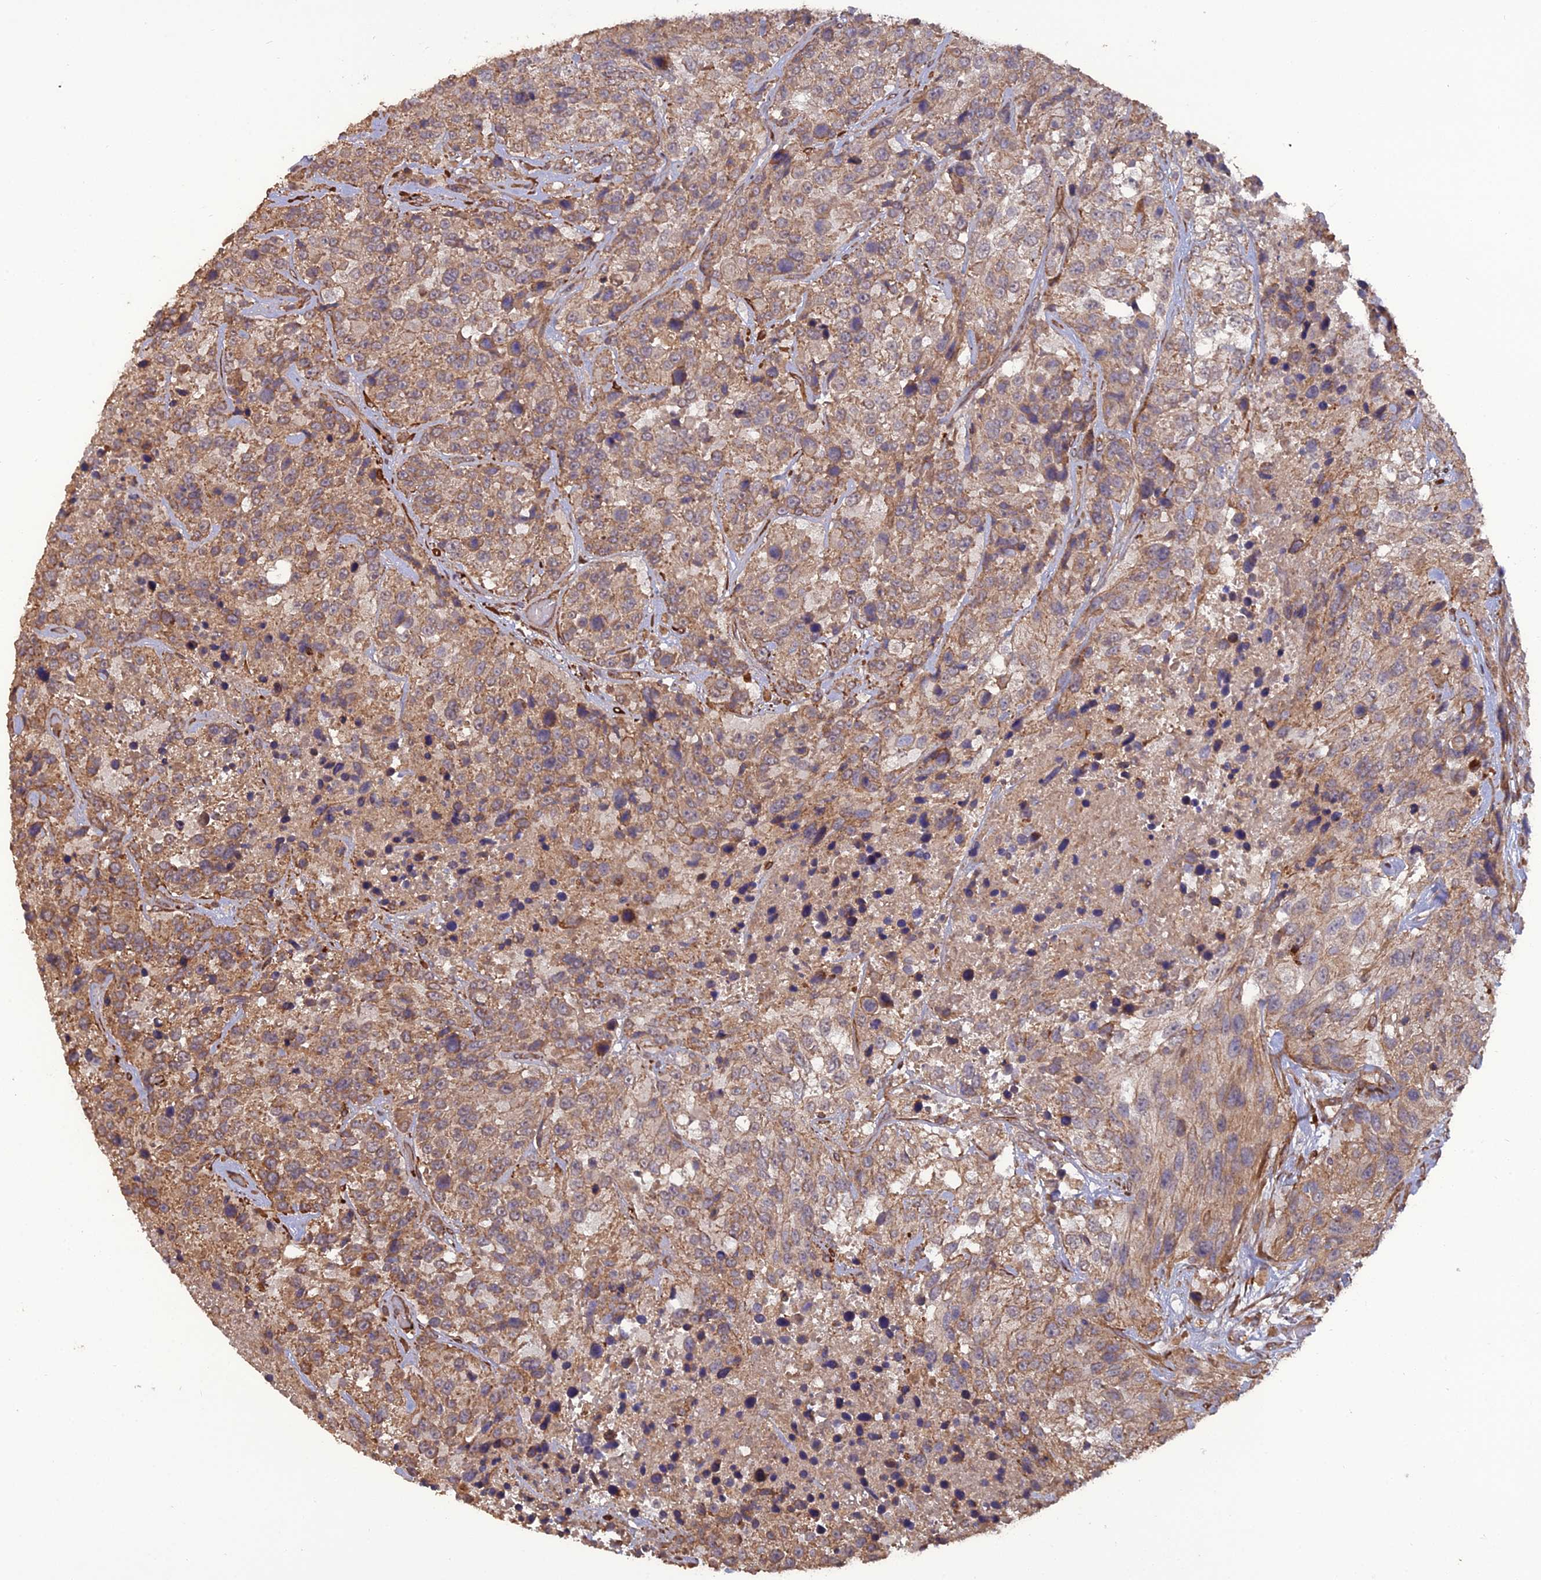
{"staining": {"intensity": "moderate", "quantity": "25%-75%", "location": "cytoplasmic/membranous"}, "tissue": "urothelial cancer", "cell_type": "Tumor cells", "image_type": "cancer", "snomed": [{"axis": "morphology", "description": "Urothelial carcinoma, High grade"}, {"axis": "topography", "description": "Urinary bladder"}], "caption": "Tumor cells show moderate cytoplasmic/membranous expression in approximately 25%-75% of cells in urothelial cancer. The protein of interest is shown in brown color, while the nuclei are stained blue.", "gene": "ATP6V0A2", "patient": {"sex": "female", "age": 70}}